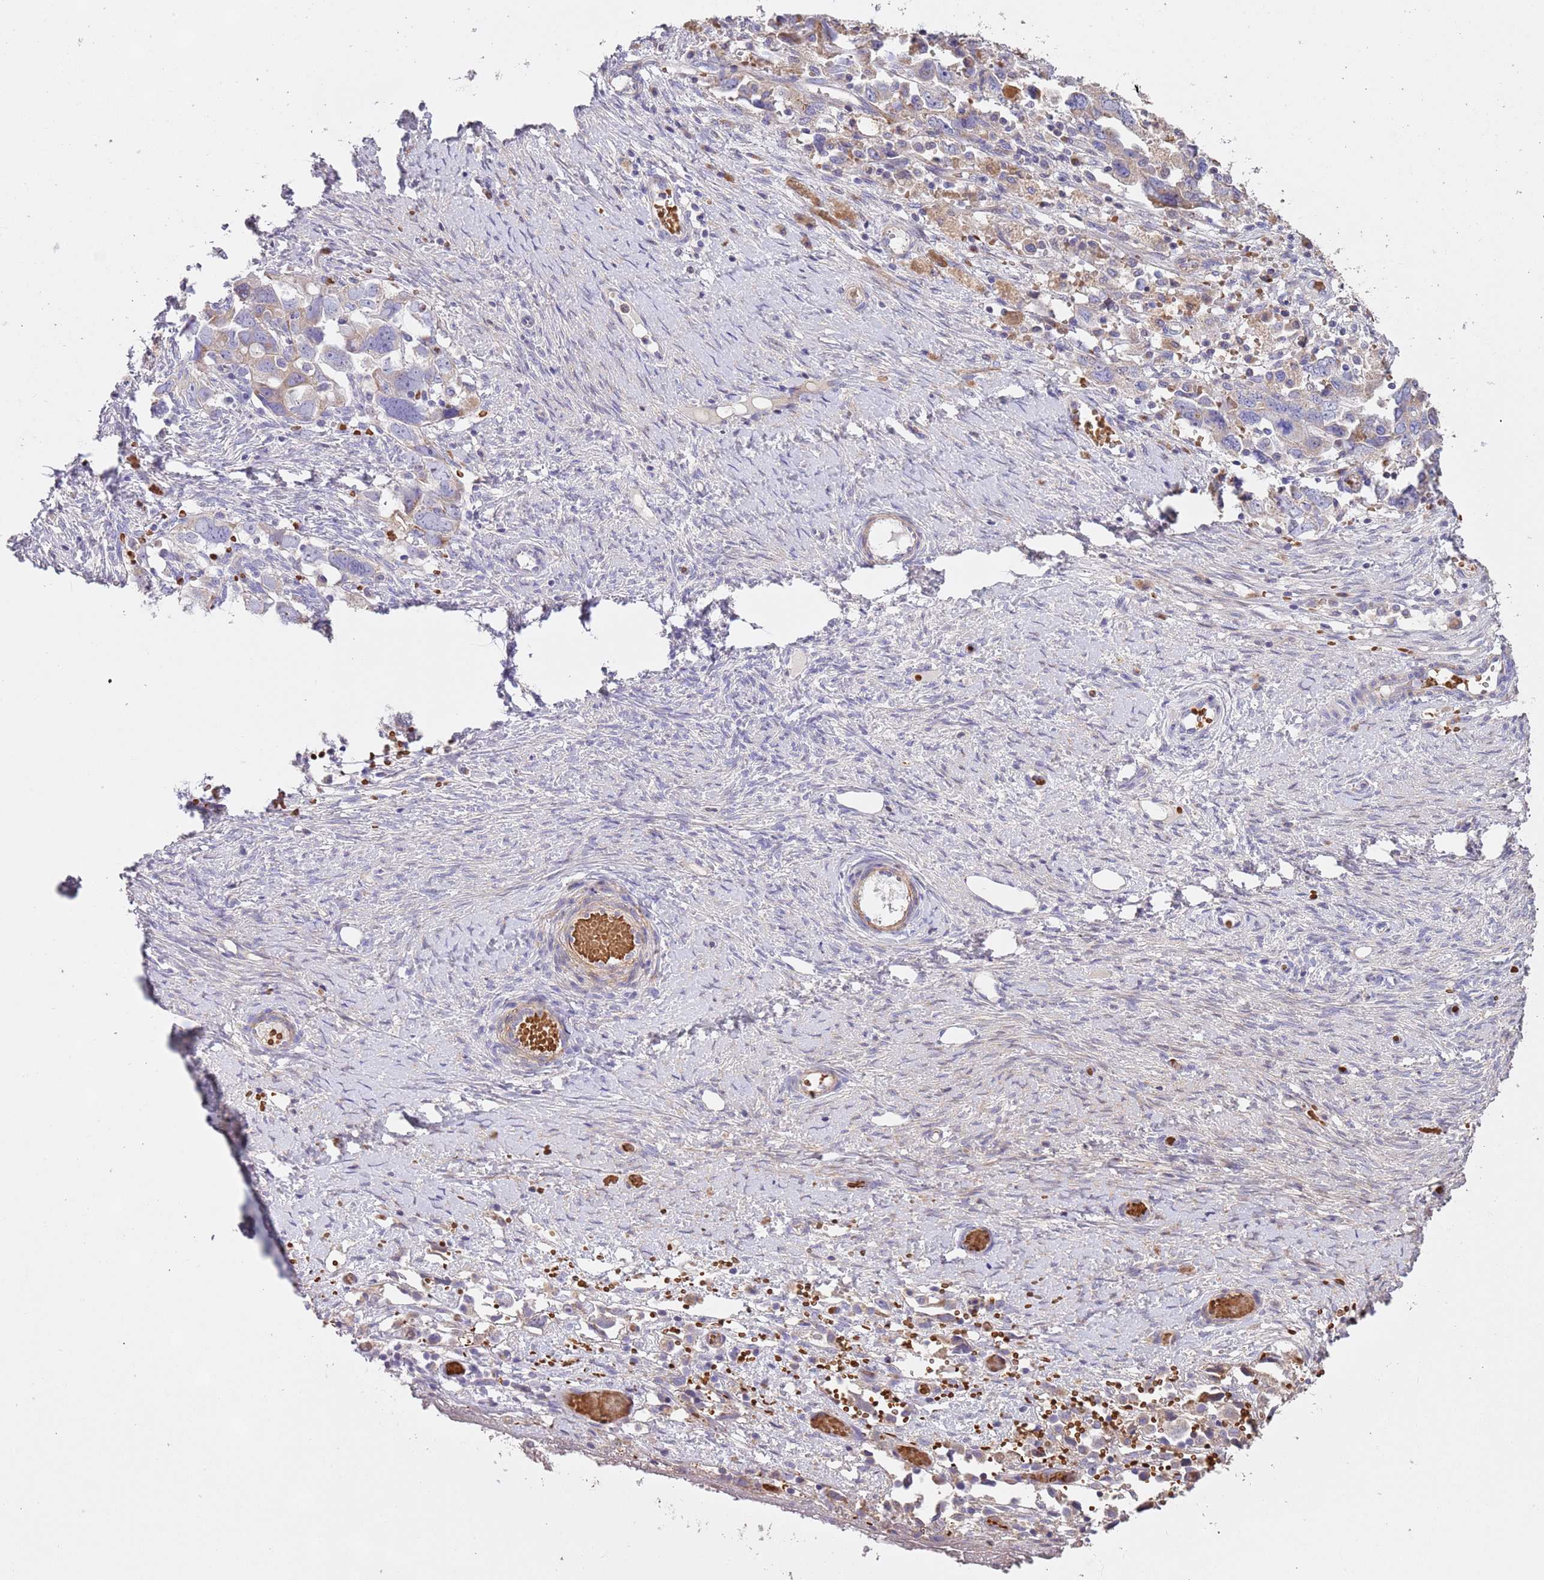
{"staining": {"intensity": "negative", "quantity": "none", "location": "none"}, "tissue": "ovarian cancer", "cell_type": "Tumor cells", "image_type": "cancer", "snomed": [{"axis": "morphology", "description": "Carcinoma, NOS"}, {"axis": "morphology", "description": "Cystadenocarcinoma, serous, NOS"}, {"axis": "topography", "description": "Ovary"}], "caption": "High magnification brightfield microscopy of ovarian carcinoma stained with DAB (3,3'-diaminobenzidine) (brown) and counterstained with hematoxylin (blue): tumor cells show no significant expression.", "gene": "PIGA", "patient": {"sex": "female", "age": 69}}